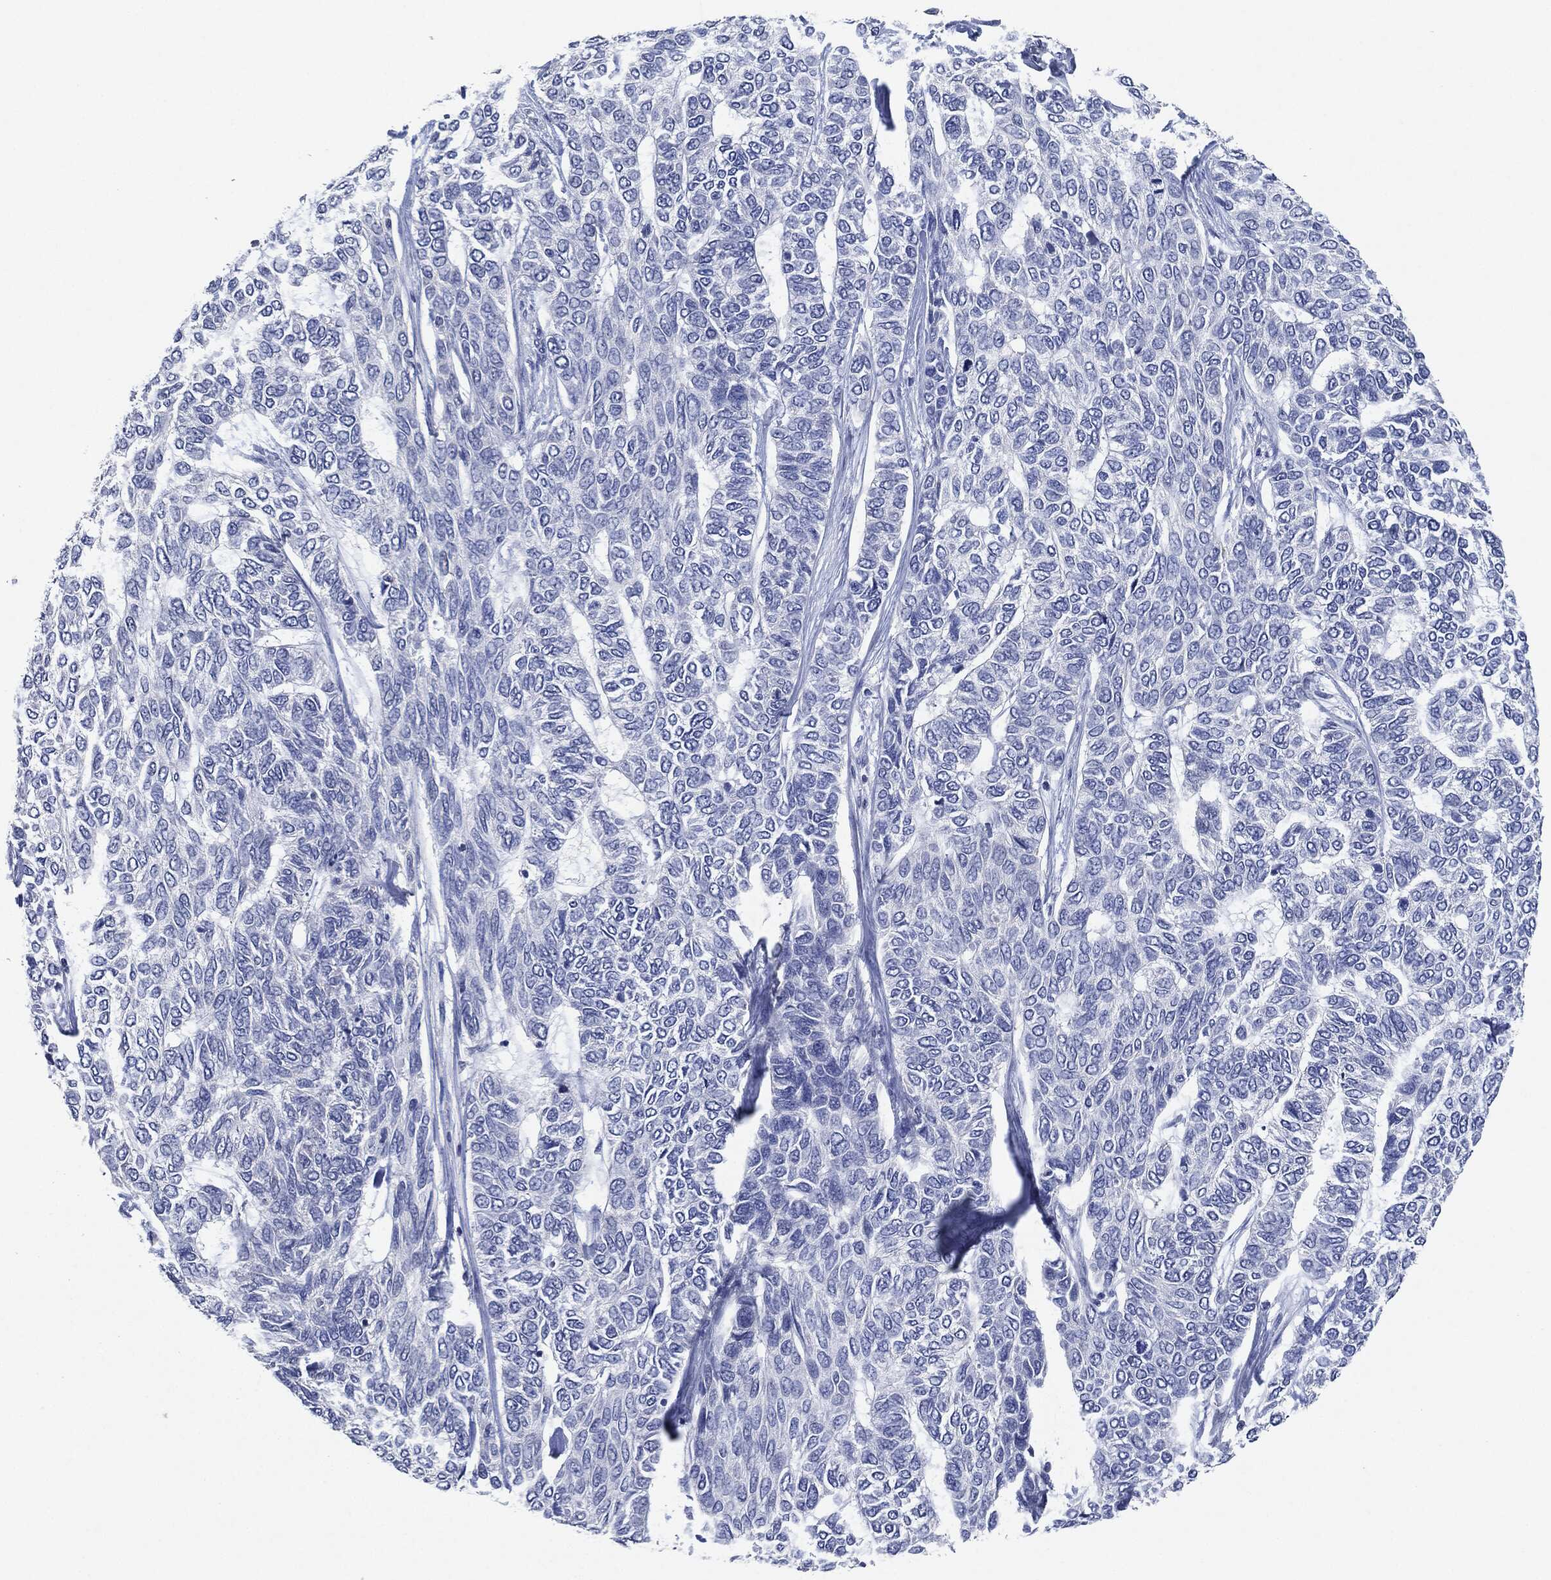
{"staining": {"intensity": "negative", "quantity": "none", "location": "none"}, "tissue": "skin cancer", "cell_type": "Tumor cells", "image_type": "cancer", "snomed": [{"axis": "morphology", "description": "Basal cell carcinoma"}, {"axis": "topography", "description": "Skin"}], "caption": "Immunohistochemistry image of neoplastic tissue: human skin cancer stained with DAB shows no significant protein staining in tumor cells.", "gene": "NTRK1", "patient": {"sex": "female", "age": 65}}